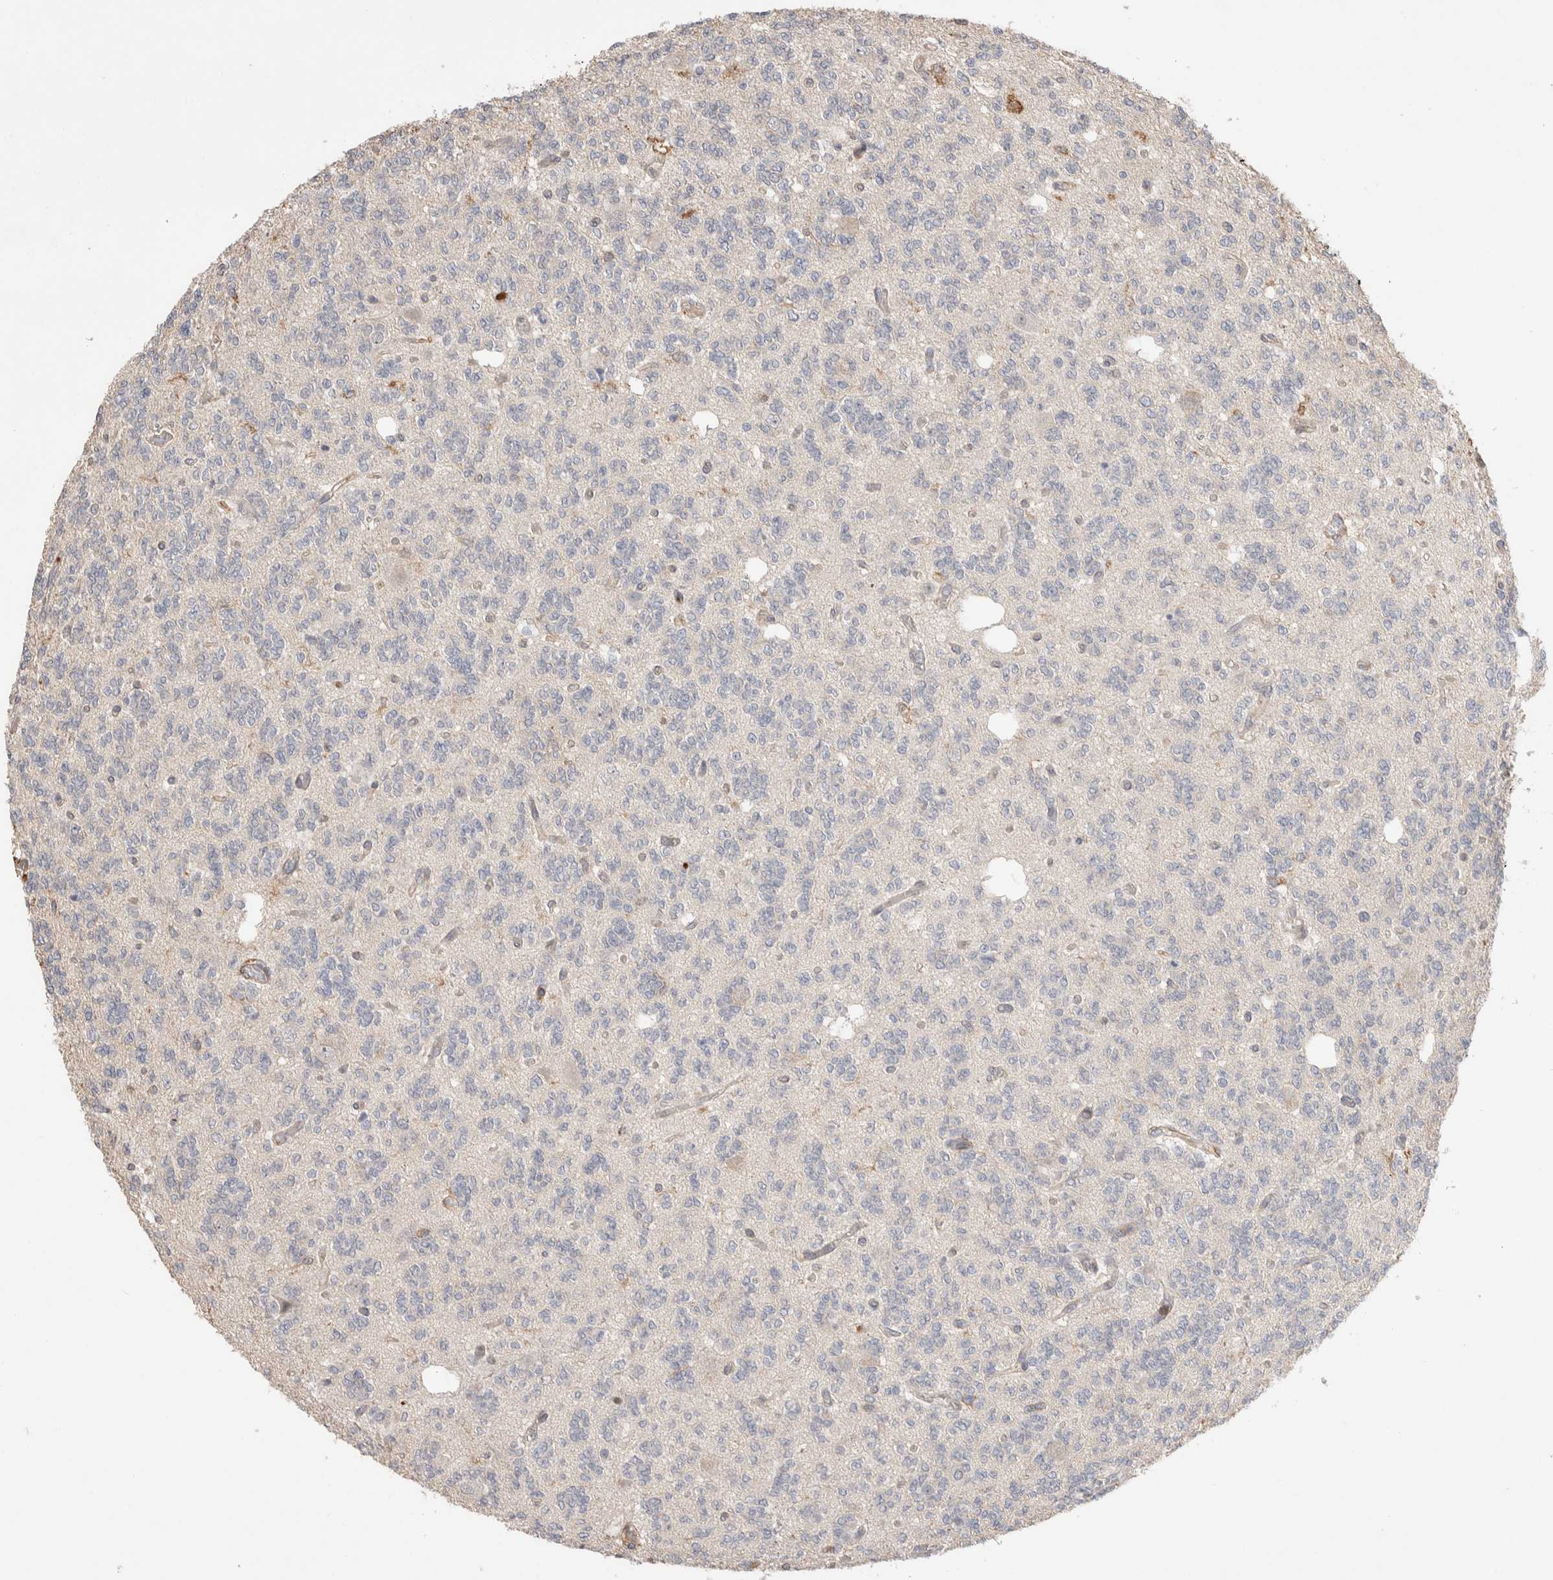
{"staining": {"intensity": "negative", "quantity": "none", "location": "none"}, "tissue": "glioma", "cell_type": "Tumor cells", "image_type": "cancer", "snomed": [{"axis": "morphology", "description": "Glioma, malignant, Low grade"}, {"axis": "topography", "description": "Brain"}], "caption": "Glioma was stained to show a protein in brown. There is no significant positivity in tumor cells. (DAB (3,3'-diaminobenzidine) immunohistochemistry, high magnification).", "gene": "ZNF704", "patient": {"sex": "male", "age": 38}}